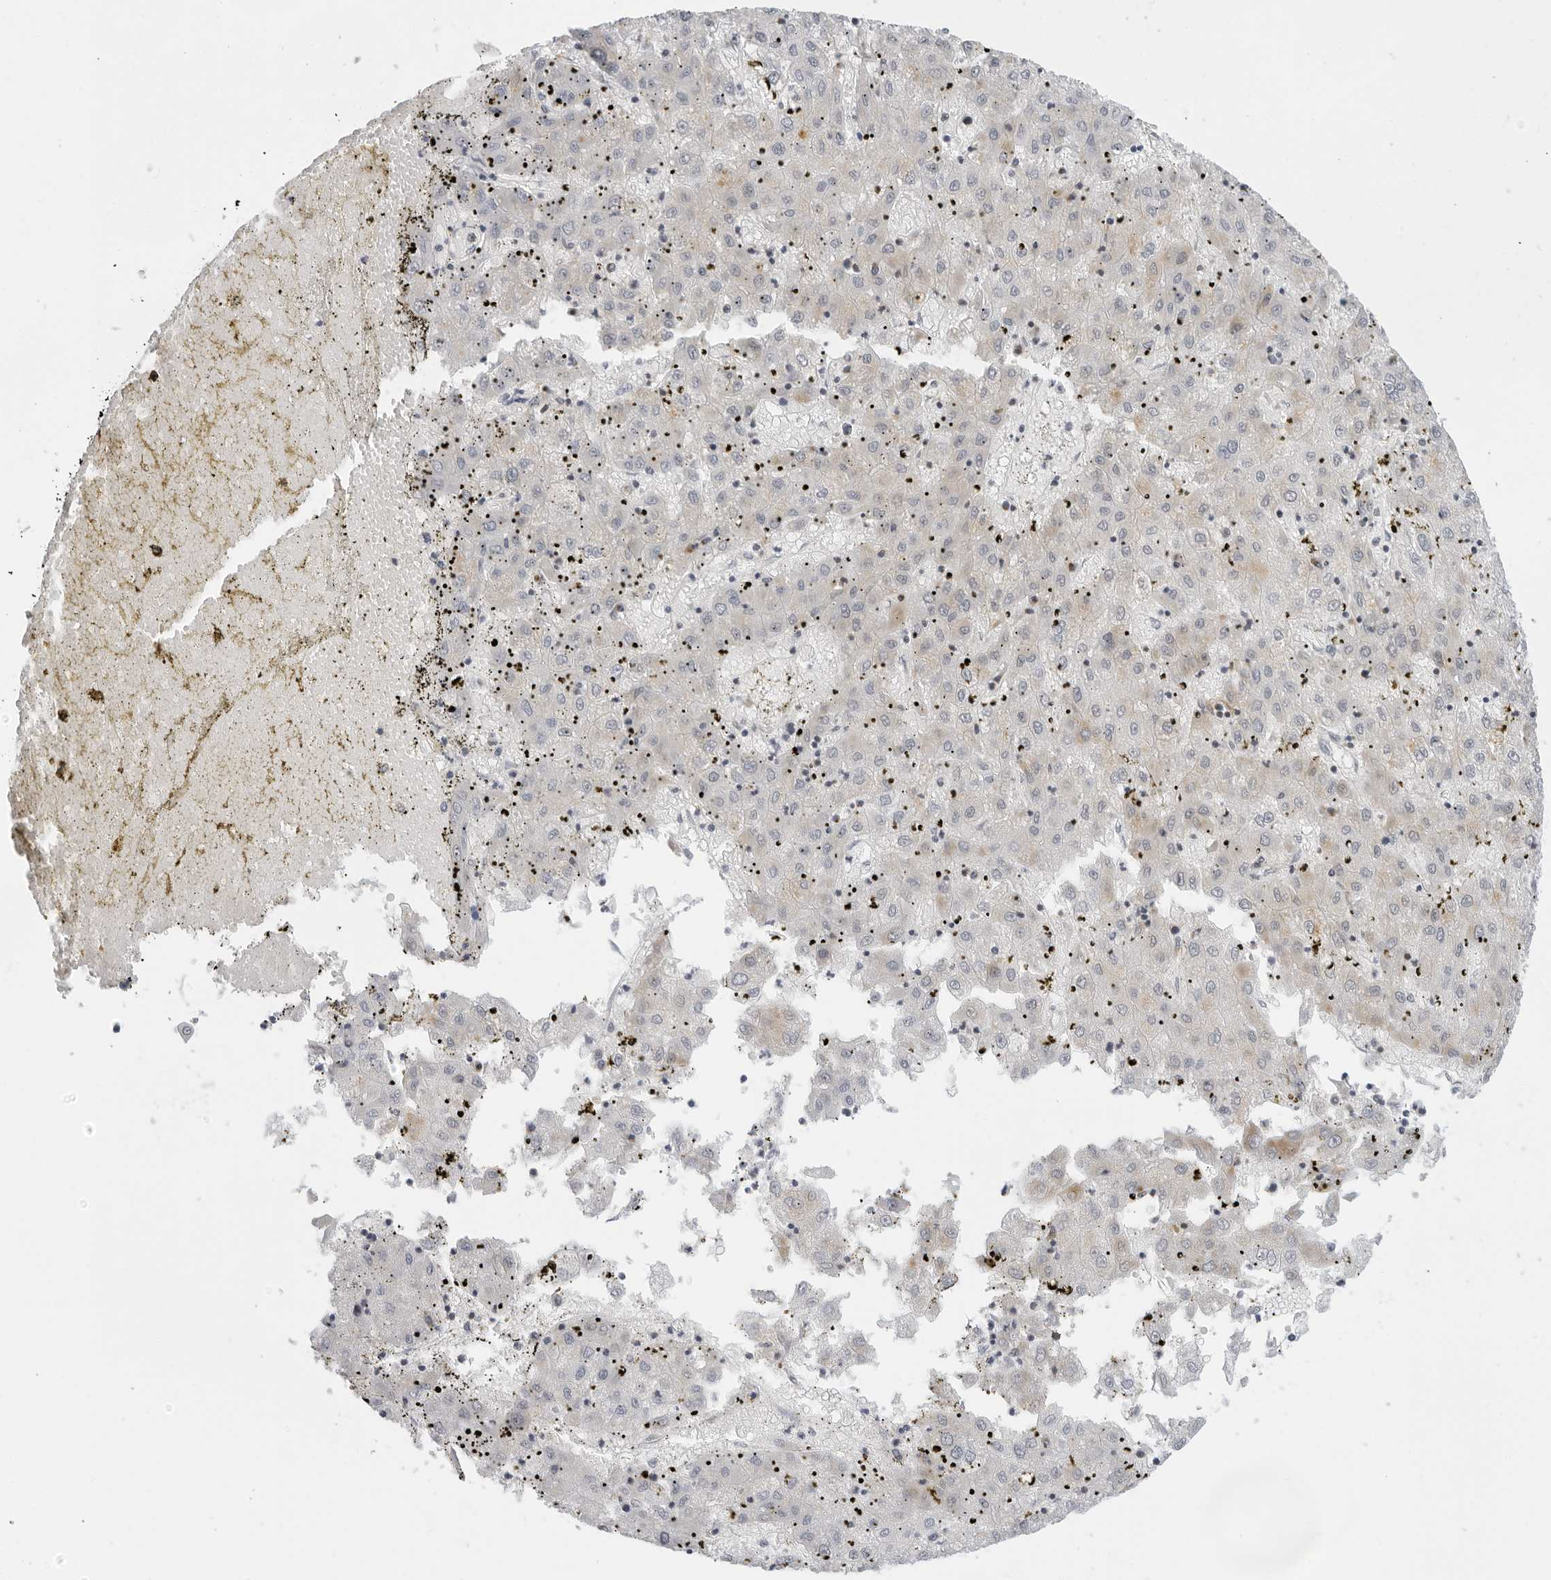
{"staining": {"intensity": "weak", "quantity": "<25%", "location": "cytoplasmic/membranous"}, "tissue": "liver cancer", "cell_type": "Tumor cells", "image_type": "cancer", "snomed": [{"axis": "morphology", "description": "Carcinoma, Hepatocellular, NOS"}, {"axis": "topography", "description": "Liver"}], "caption": "IHC histopathology image of neoplastic tissue: human liver hepatocellular carcinoma stained with DAB (3,3'-diaminobenzidine) demonstrates no significant protein staining in tumor cells.", "gene": "CIART", "patient": {"sex": "male", "age": 72}}